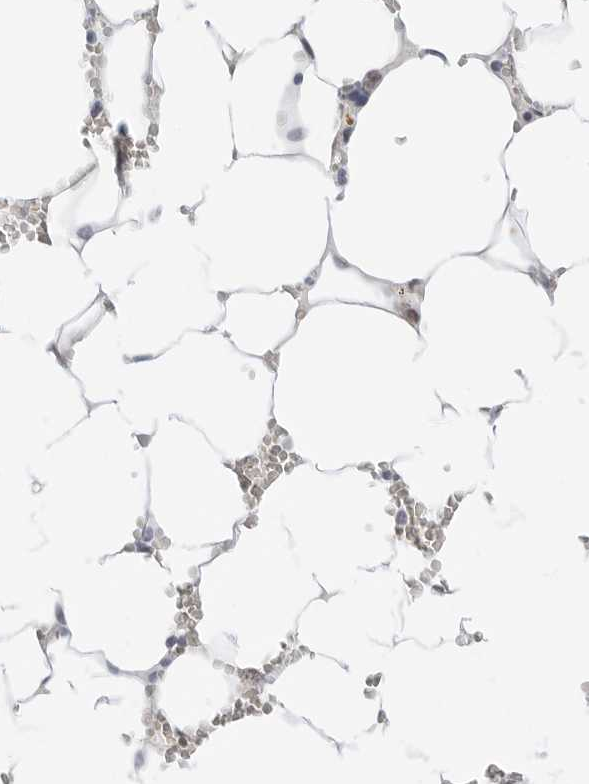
{"staining": {"intensity": "negative", "quantity": "none", "location": "none"}, "tissue": "bone marrow", "cell_type": "Hematopoietic cells", "image_type": "normal", "snomed": [{"axis": "morphology", "description": "Normal tissue, NOS"}, {"axis": "topography", "description": "Bone marrow"}], "caption": "Benign bone marrow was stained to show a protein in brown. There is no significant staining in hematopoietic cells.", "gene": "TSEN2", "patient": {"sex": "male", "age": 70}}